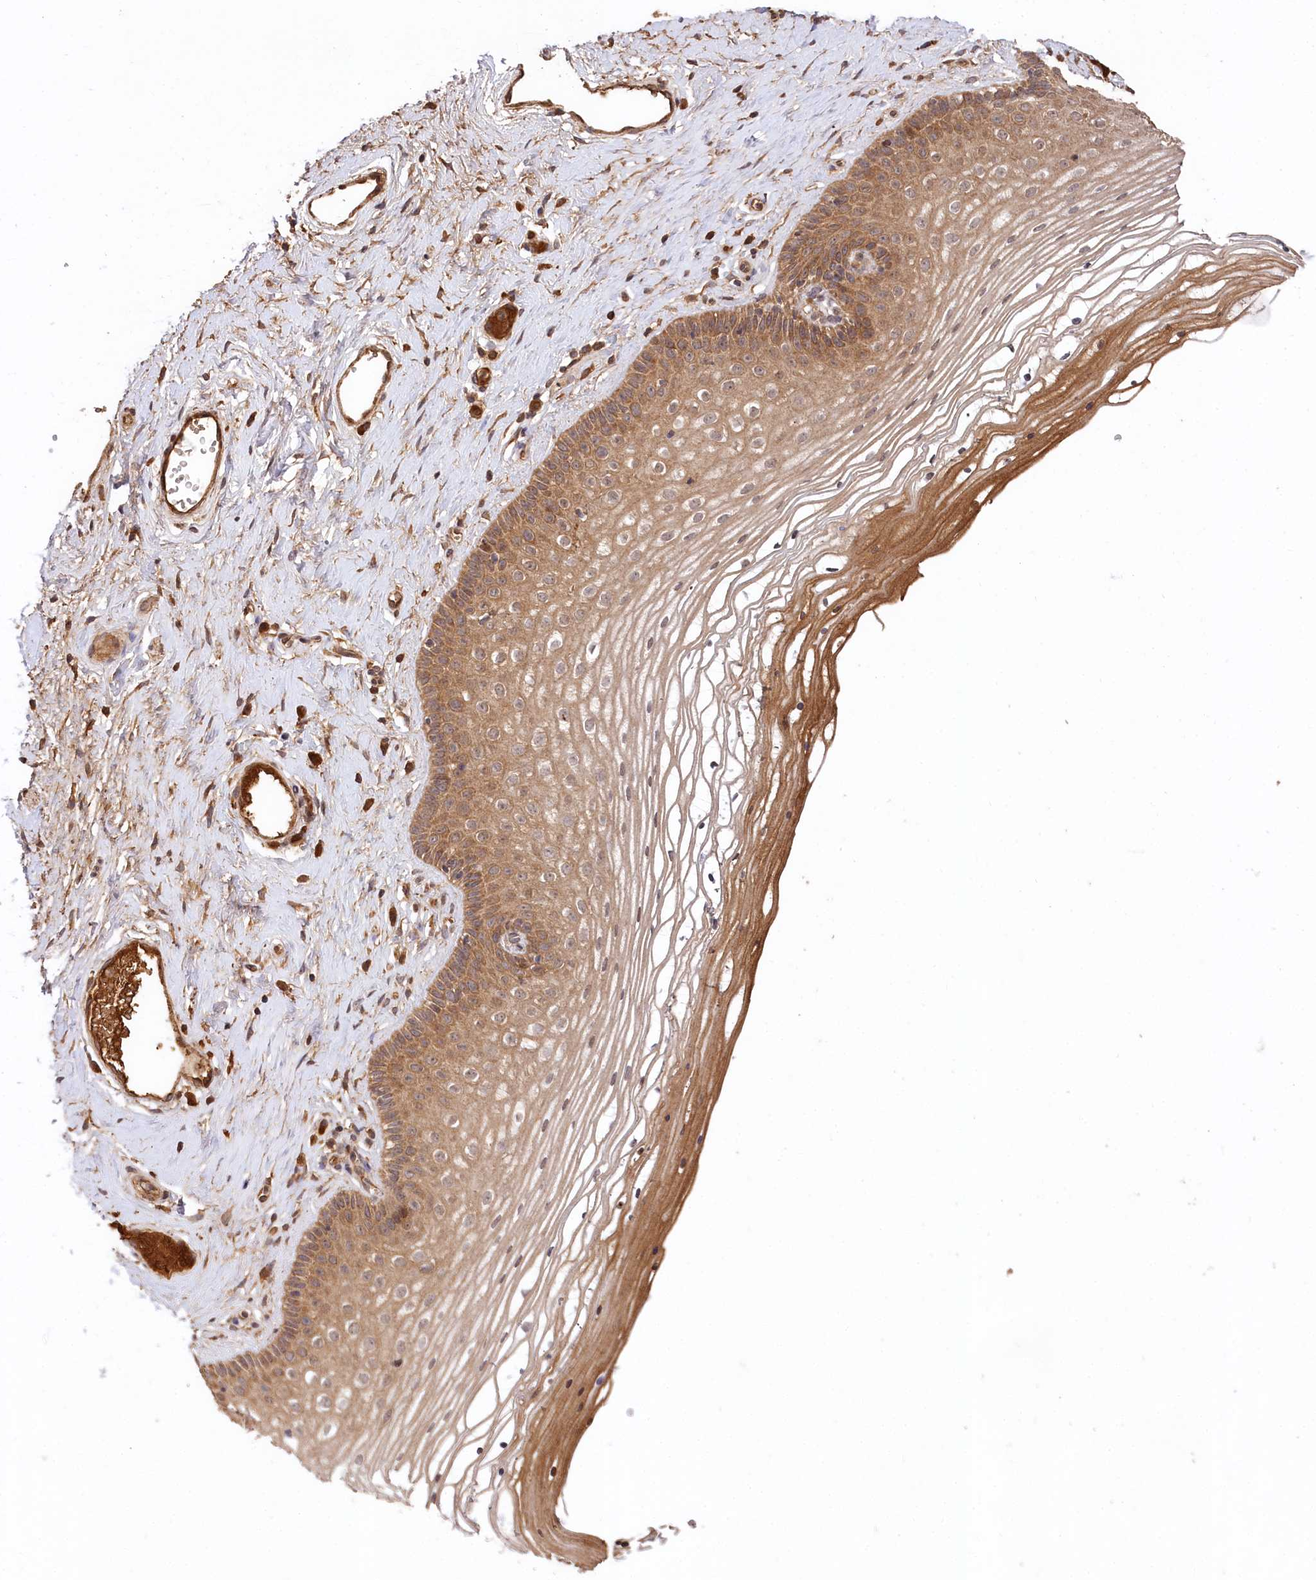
{"staining": {"intensity": "moderate", "quantity": ">75%", "location": "cytoplasmic/membranous"}, "tissue": "vagina", "cell_type": "Squamous epithelial cells", "image_type": "normal", "snomed": [{"axis": "morphology", "description": "Normal tissue, NOS"}, {"axis": "topography", "description": "Vagina"}], "caption": "An immunohistochemistry image of unremarkable tissue is shown. Protein staining in brown shows moderate cytoplasmic/membranous positivity in vagina within squamous epithelial cells. (Brightfield microscopy of DAB IHC at high magnification).", "gene": "MCF2L2", "patient": {"sex": "female", "age": 46}}